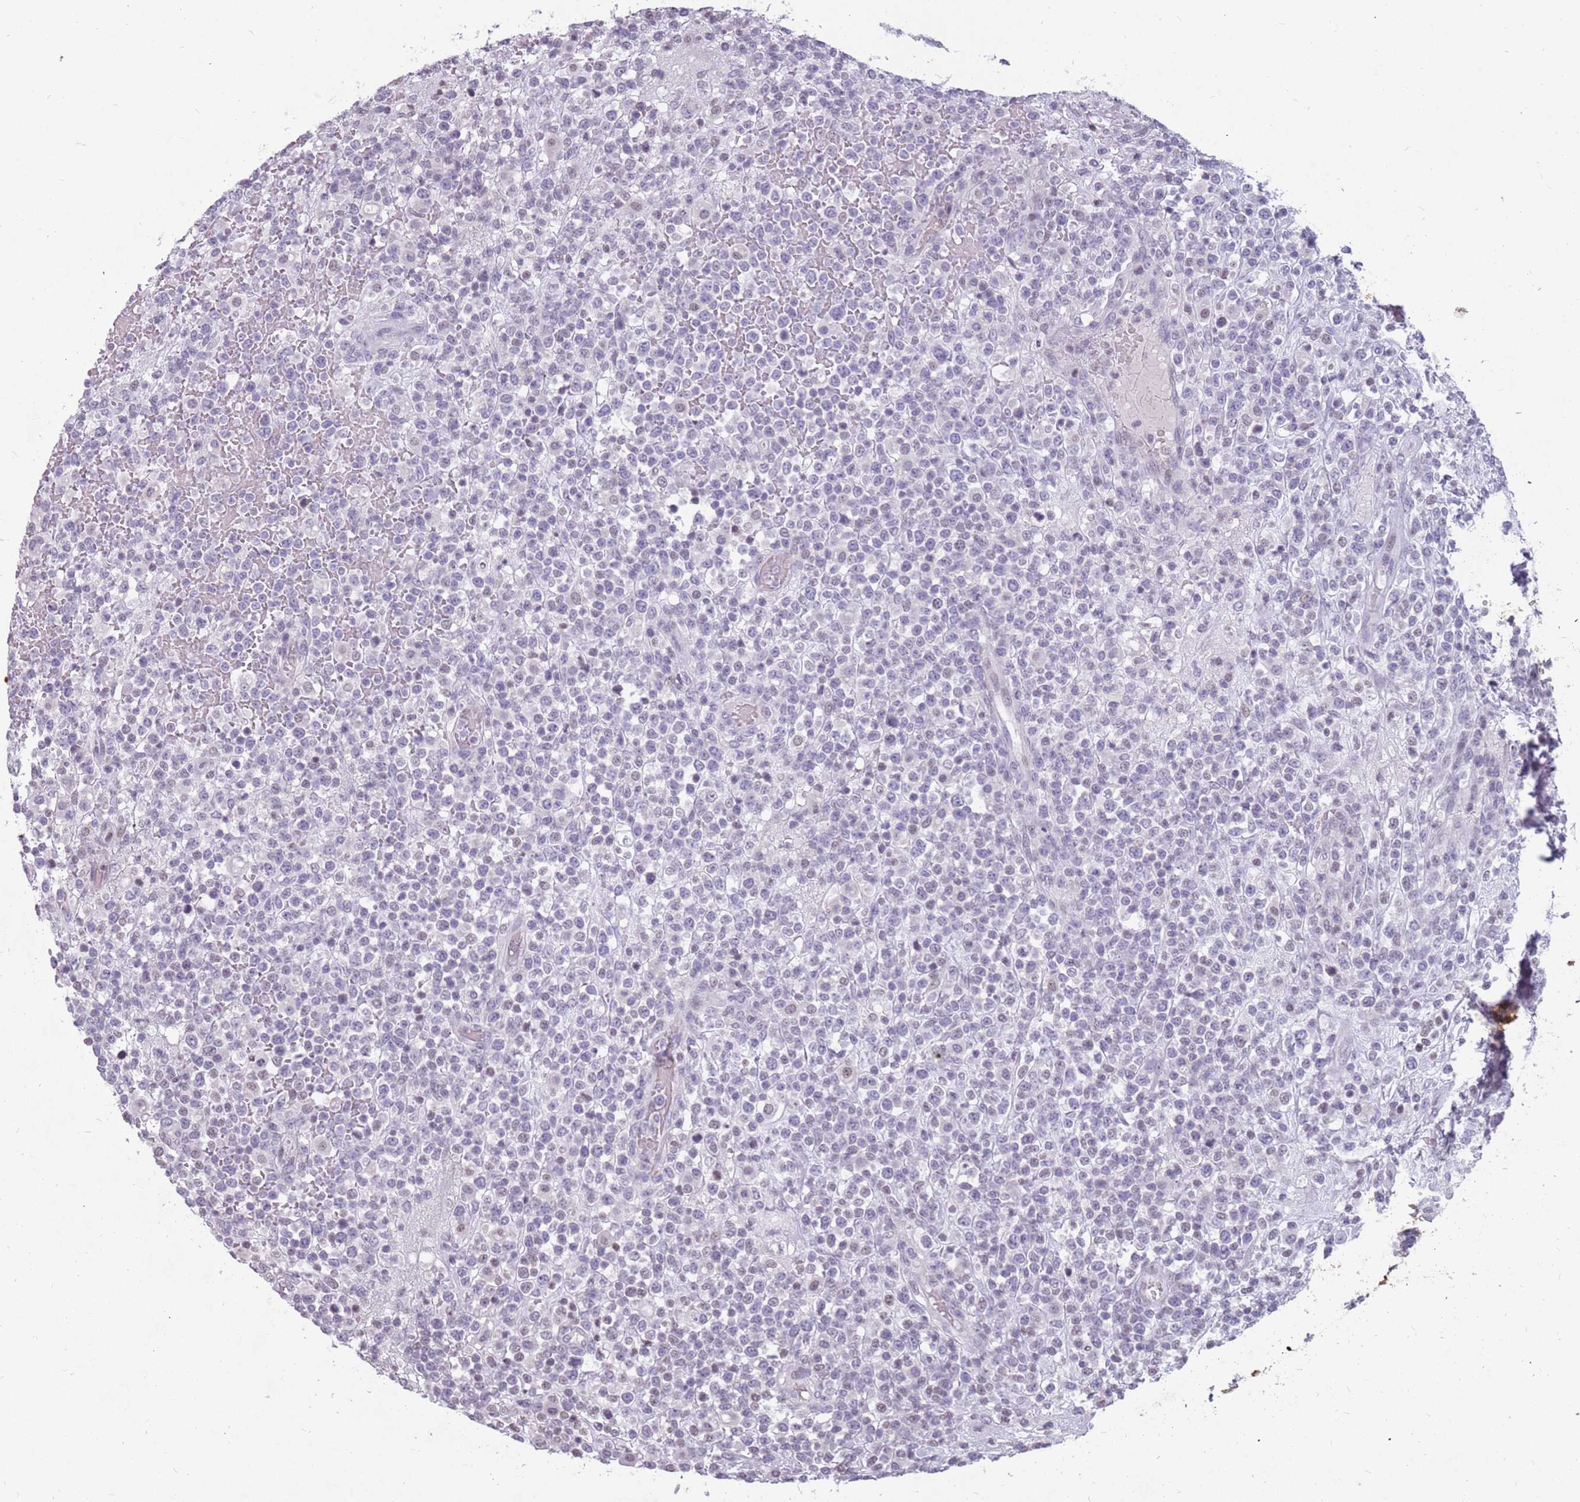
{"staining": {"intensity": "negative", "quantity": "none", "location": "none"}, "tissue": "lymphoma", "cell_type": "Tumor cells", "image_type": "cancer", "snomed": [{"axis": "morphology", "description": "Malignant lymphoma, non-Hodgkin's type, High grade"}, {"axis": "topography", "description": "Colon"}], "caption": "Lymphoma stained for a protein using immunohistochemistry shows no positivity tumor cells.", "gene": "NEK6", "patient": {"sex": "female", "age": 53}}